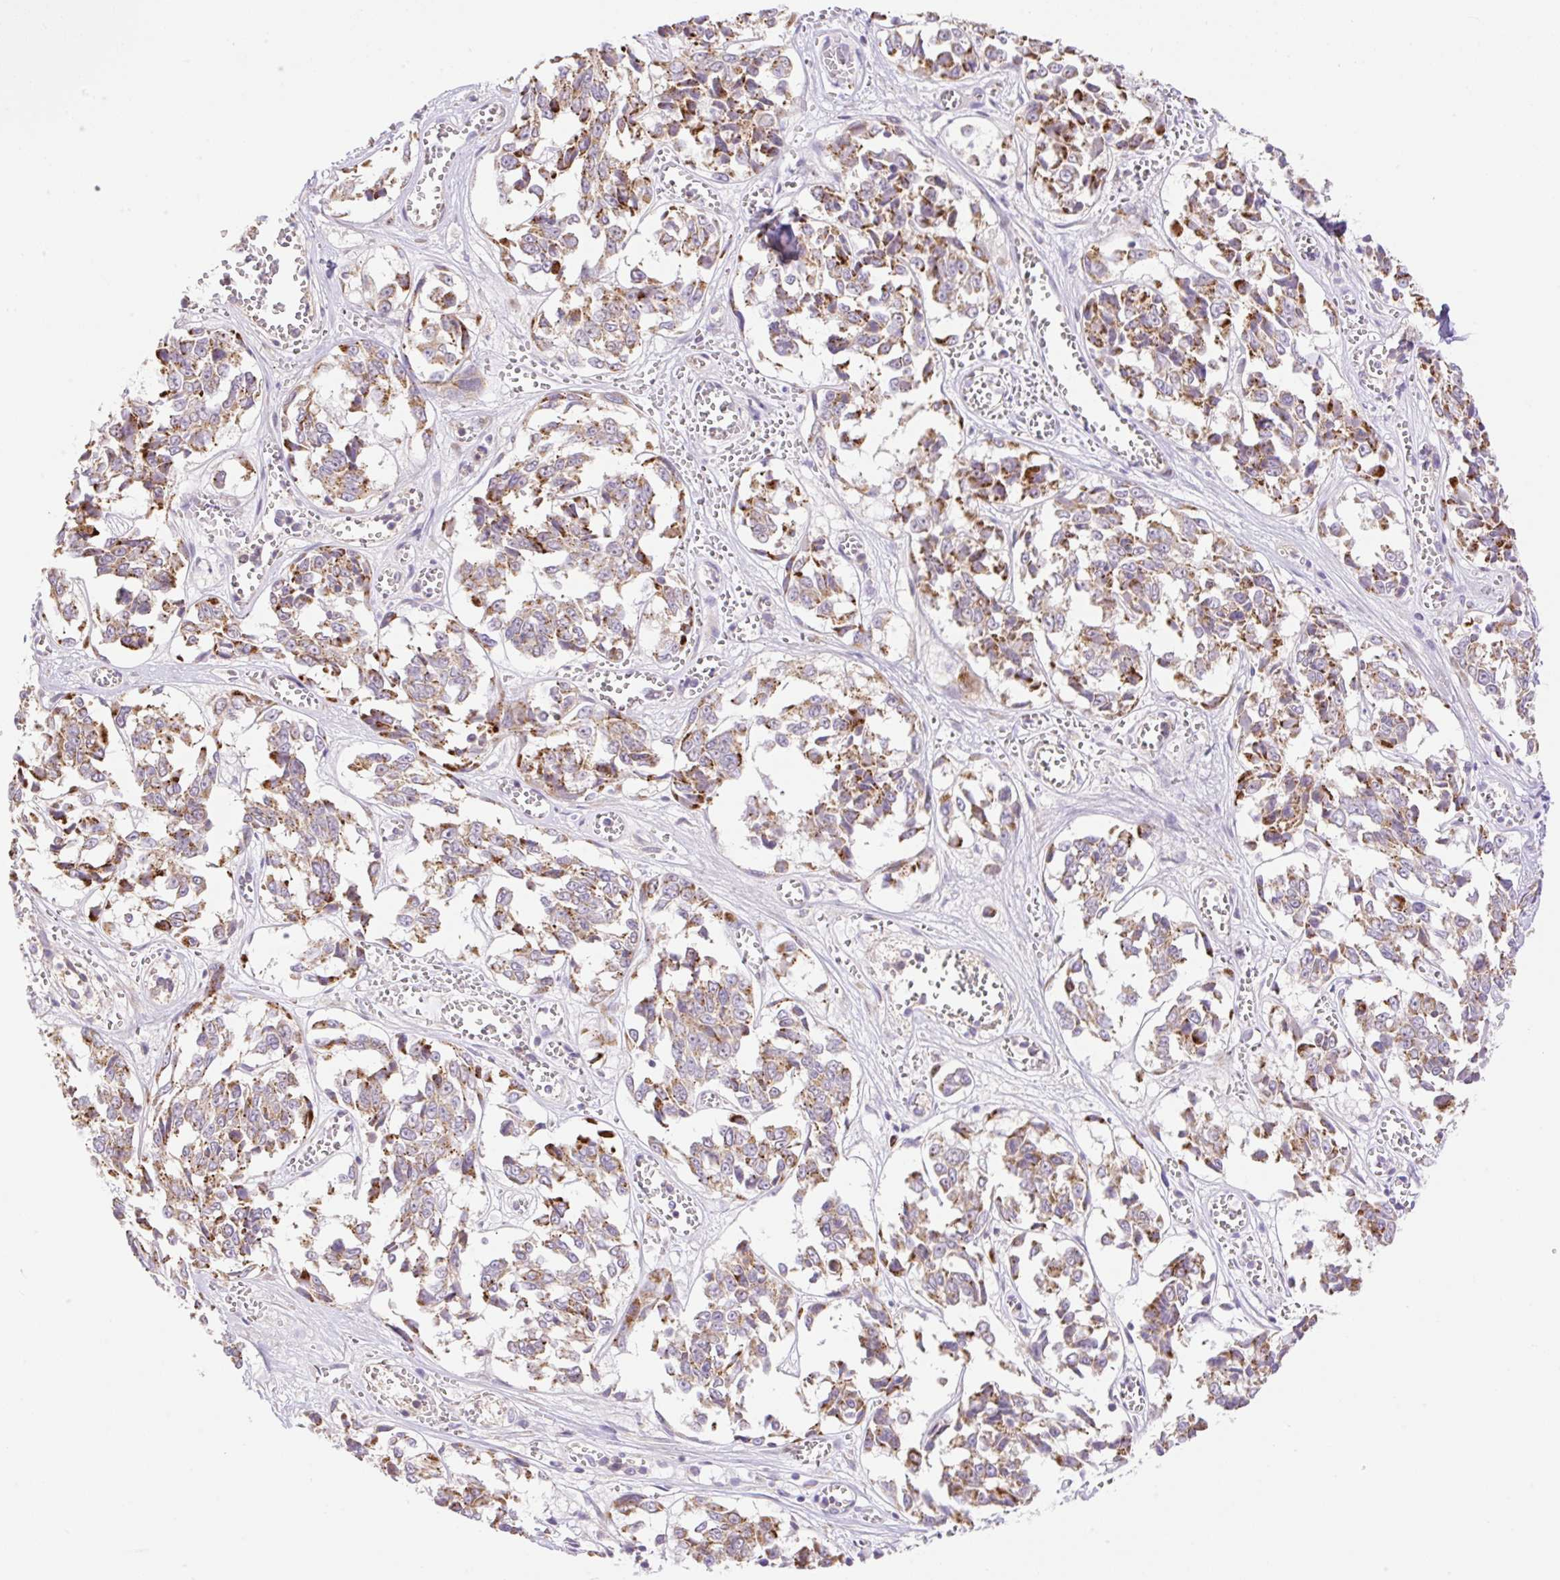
{"staining": {"intensity": "moderate", "quantity": ">75%", "location": "cytoplasmic/membranous"}, "tissue": "melanoma", "cell_type": "Tumor cells", "image_type": "cancer", "snomed": [{"axis": "morphology", "description": "Malignant melanoma, NOS"}, {"axis": "topography", "description": "Skin"}], "caption": "High-power microscopy captured an immunohistochemistry (IHC) histopathology image of malignant melanoma, revealing moderate cytoplasmic/membranous positivity in about >75% of tumor cells.", "gene": "VPS25", "patient": {"sex": "female", "age": 64}}